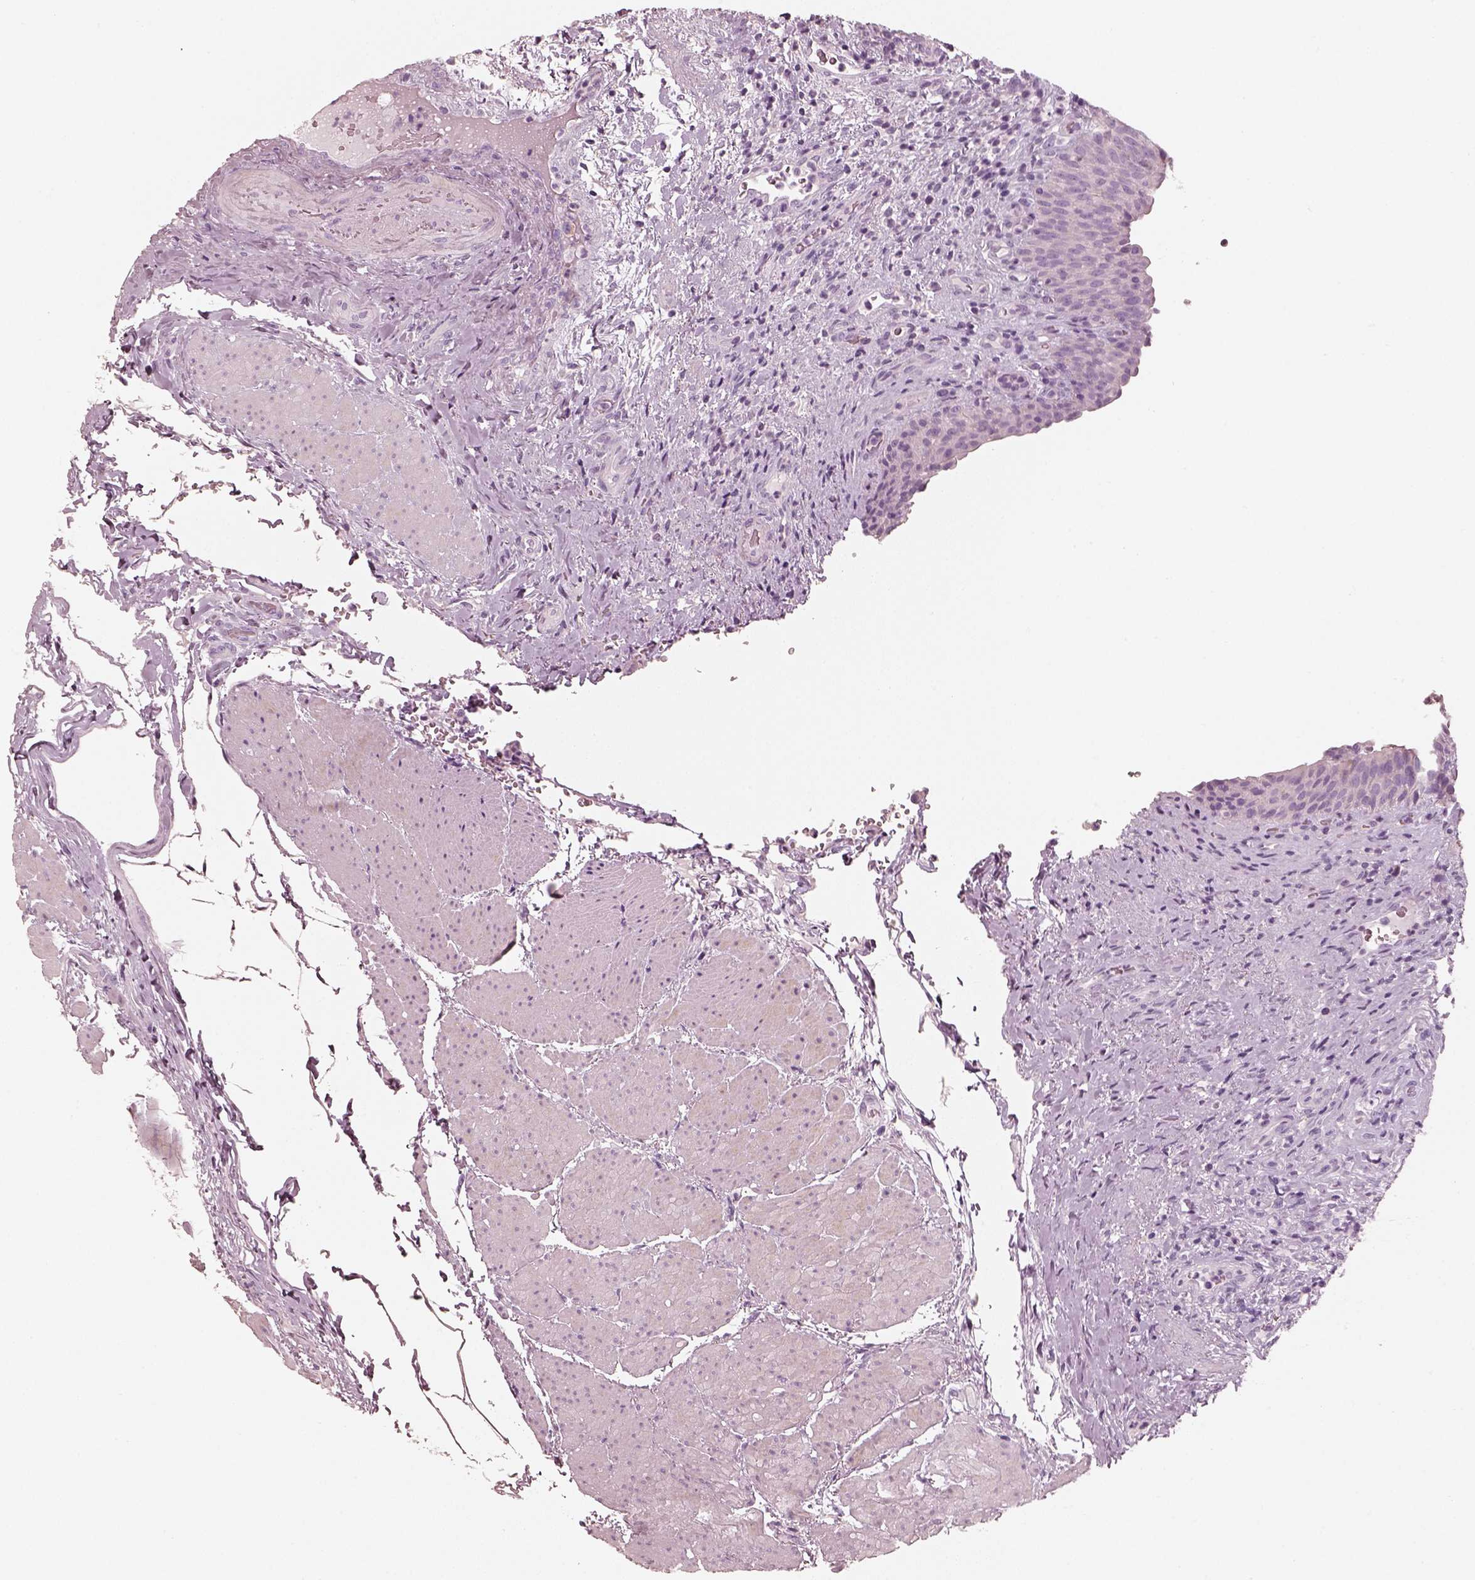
{"staining": {"intensity": "negative", "quantity": "none", "location": "none"}, "tissue": "urinary bladder", "cell_type": "Urothelial cells", "image_type": "normal", "snomed": [{"axis": "morphology", "description": "Normal tissue, NOS"}, {"axis": "topography", "description": "Urinary bladder"}], "caption": "Urothelial cells show no significant protein positivity in normal urinary bladder.", "gene": "R3HDML", "patient": {"sex": "male", "age": 66}}